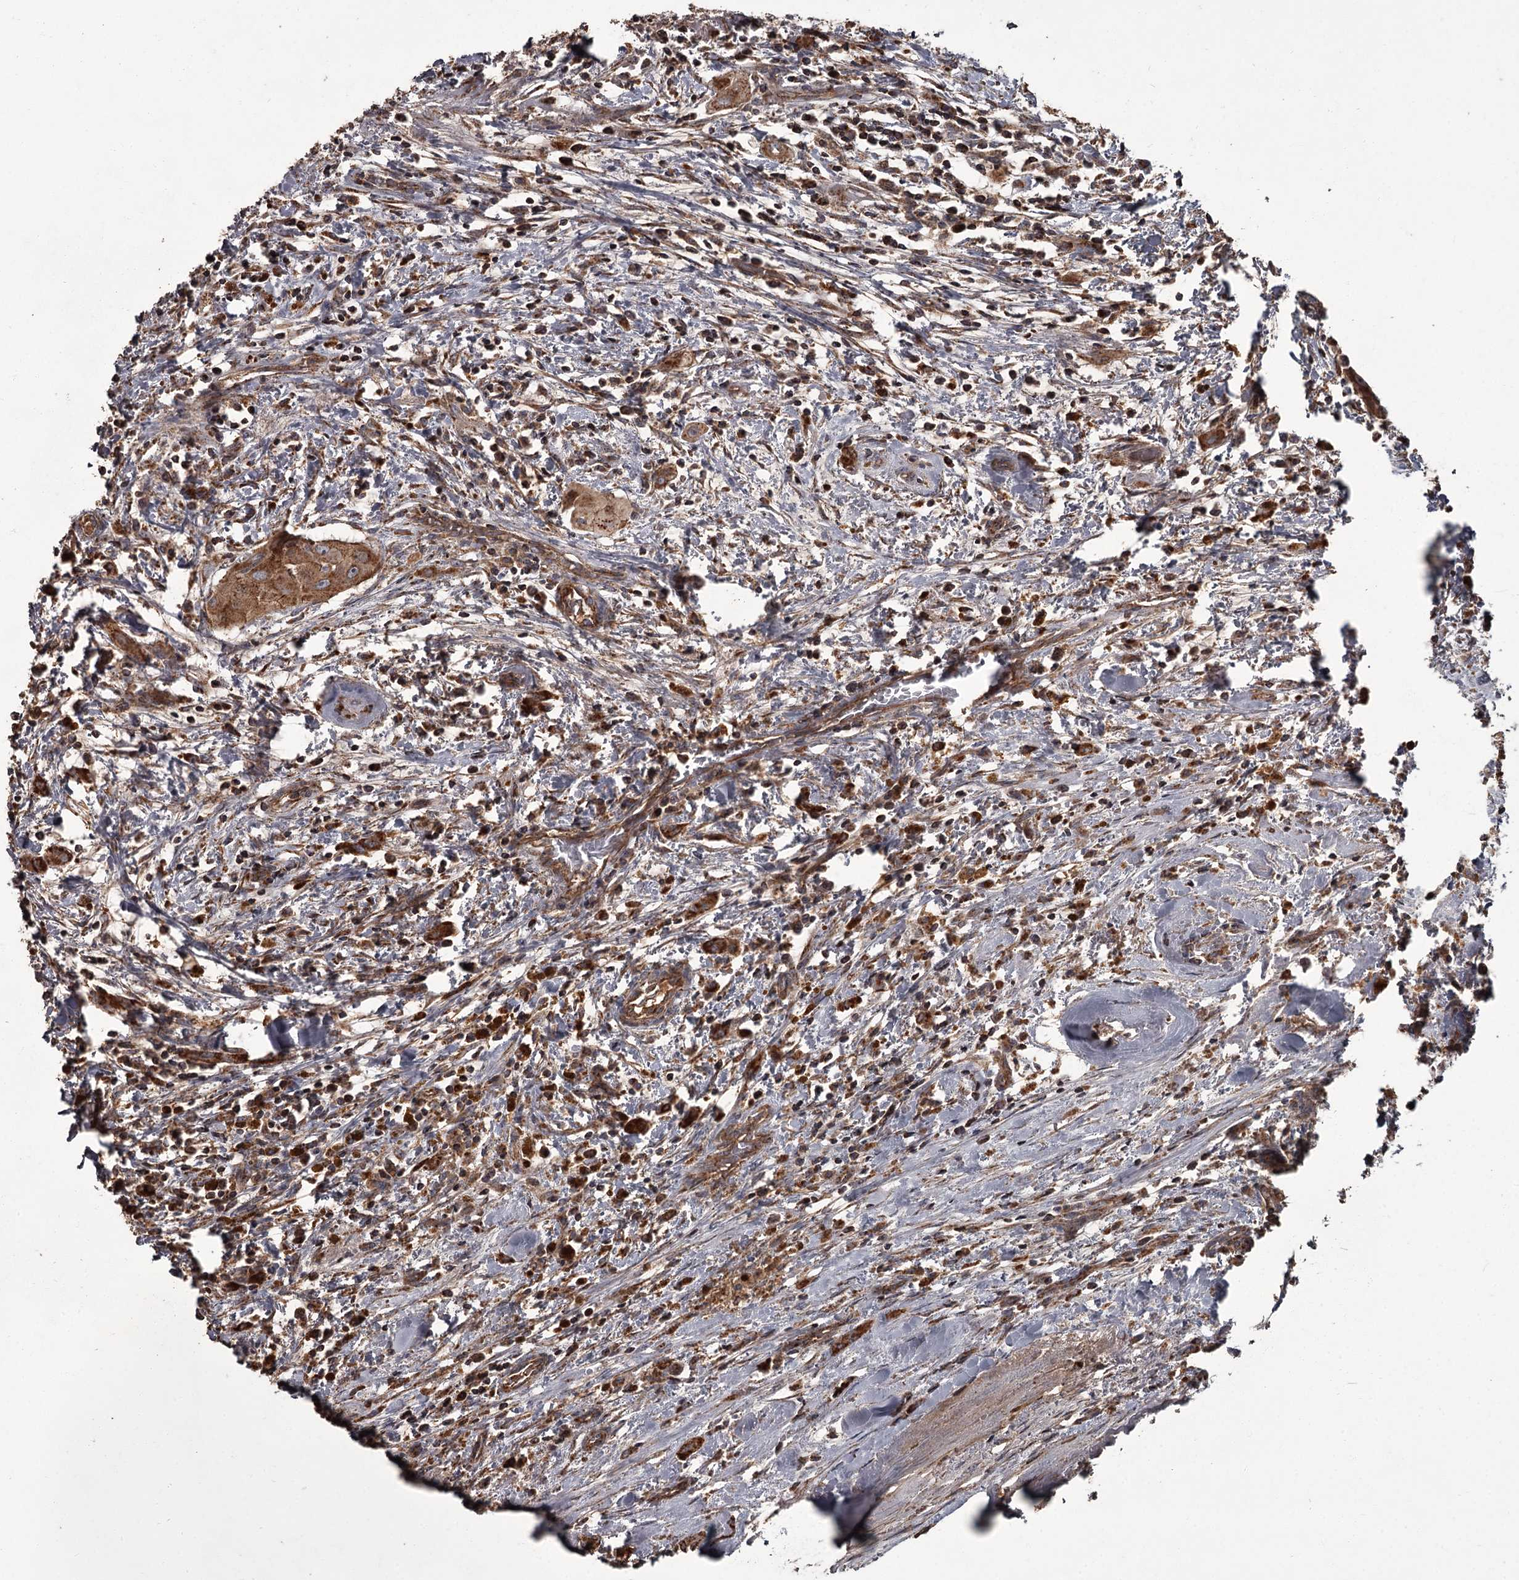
{"staining": {"intensity": "strong", "quantity": ">75%", "location": "cytoplasmic/membranous"}, "tissue": "thyroid cancer", "cell_type": "Tumor cells", "image_type": "cancer", "snomed": [{"axis": "morphology", "description": "Papillary adenocarcinoma, NOS"}, {"axis": "topography", "description": "Thyroid gland"}], "caption": "Strong cytoplasmic/membranous protein expression is appreciated in about >75% of tumor cells in papillary adenocarcinoma (thyroid).", "gene": "THAP9", "patient": {"sex": "female", "age": 59}}